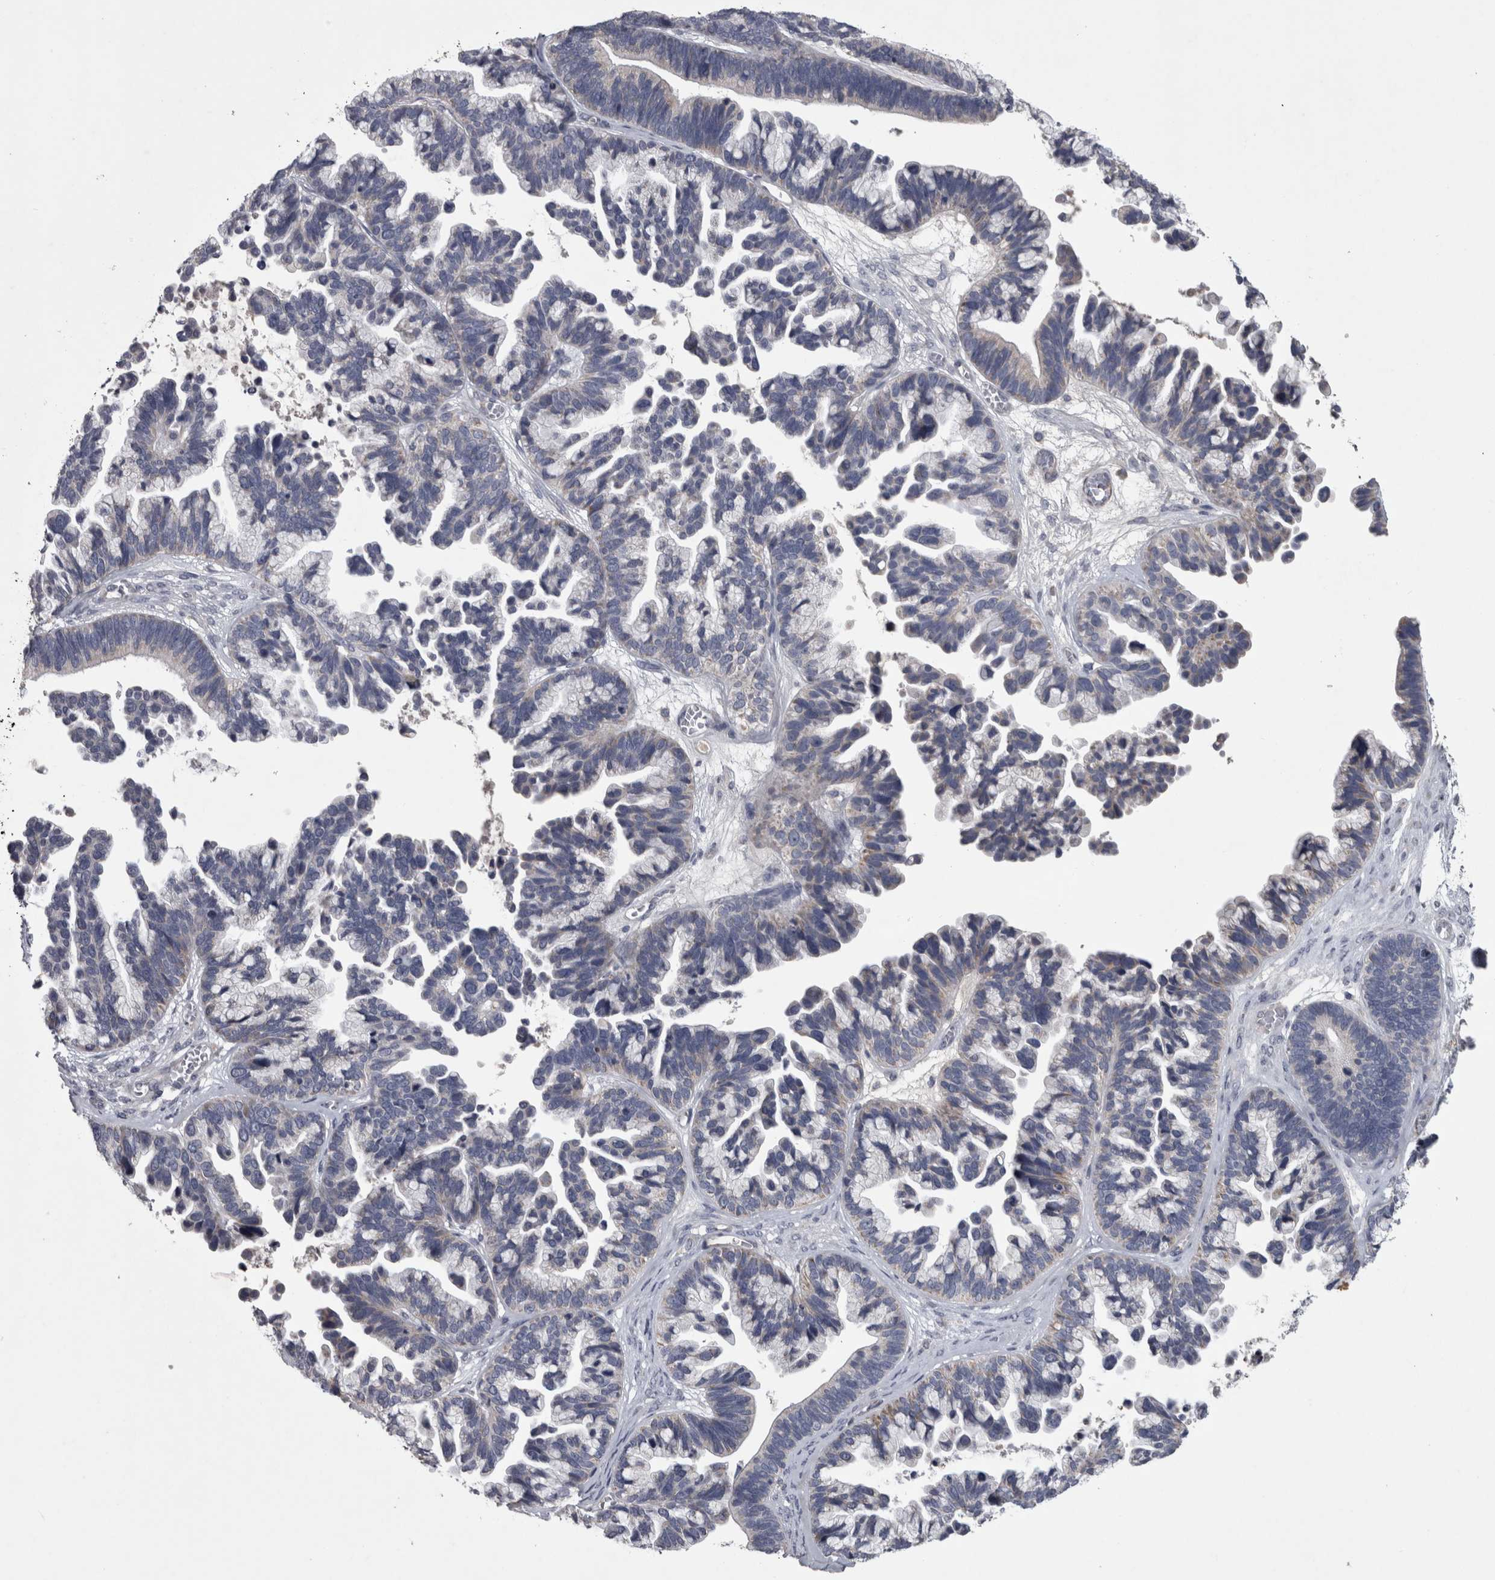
{"staining": {"intensity": "weak", "quantity": "<25%", "location": "cytoplasmic/membranous"}, "tissue": "ovarian cancer", "cell_type": "Tumor cells", "image_type": "cancer", "snomed": [{"axis": "morphology", "description": "Cystadenocarcinoma, serous, NOS"}, {"axis": "topography", "description": "Ovary"}], "caption": "Ovarian cancer stained for a protein using IHC shows no expression tumor cells.", "gene": "DBT", "patient": {"sex": "female", "age": 56}}